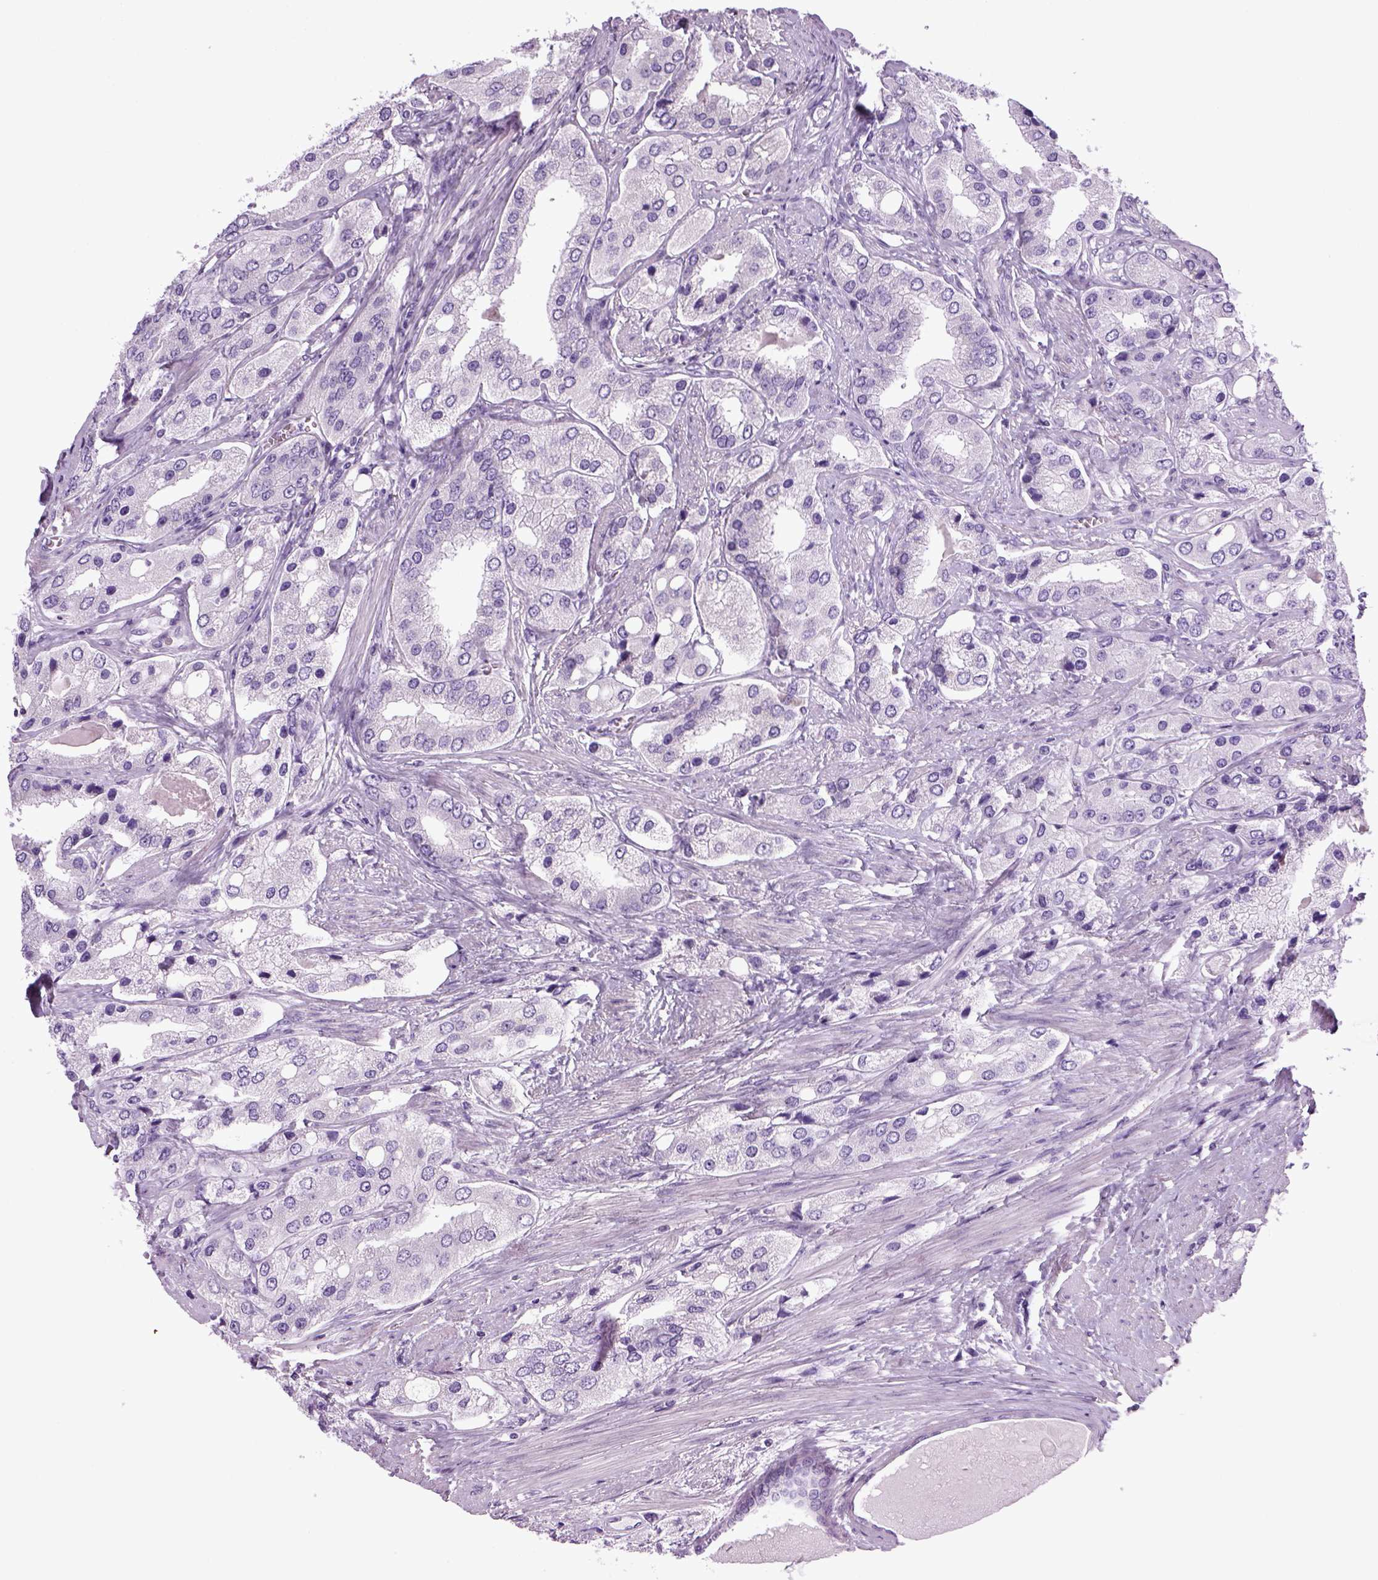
{"staining": {"intensity": "negative", "quantity": "none", "location": "none"}, "tissue": "prostate cancer", "cell_type": "Tumor cells", "image_type": "cancer", "snomed": [{"axis": "morphology", "description": "Adenocarcinoma, Low grade"}, {"axis": "topography", "description": "Prostate"}], "caption": "DAB (3,3'-diaminobenzidine) immunohistochemical staining of human prostate cancer exhibits no significant staining in tumor cells.", "gene": "HMCN2", "patient": {"sex": "male", "age": 69}}